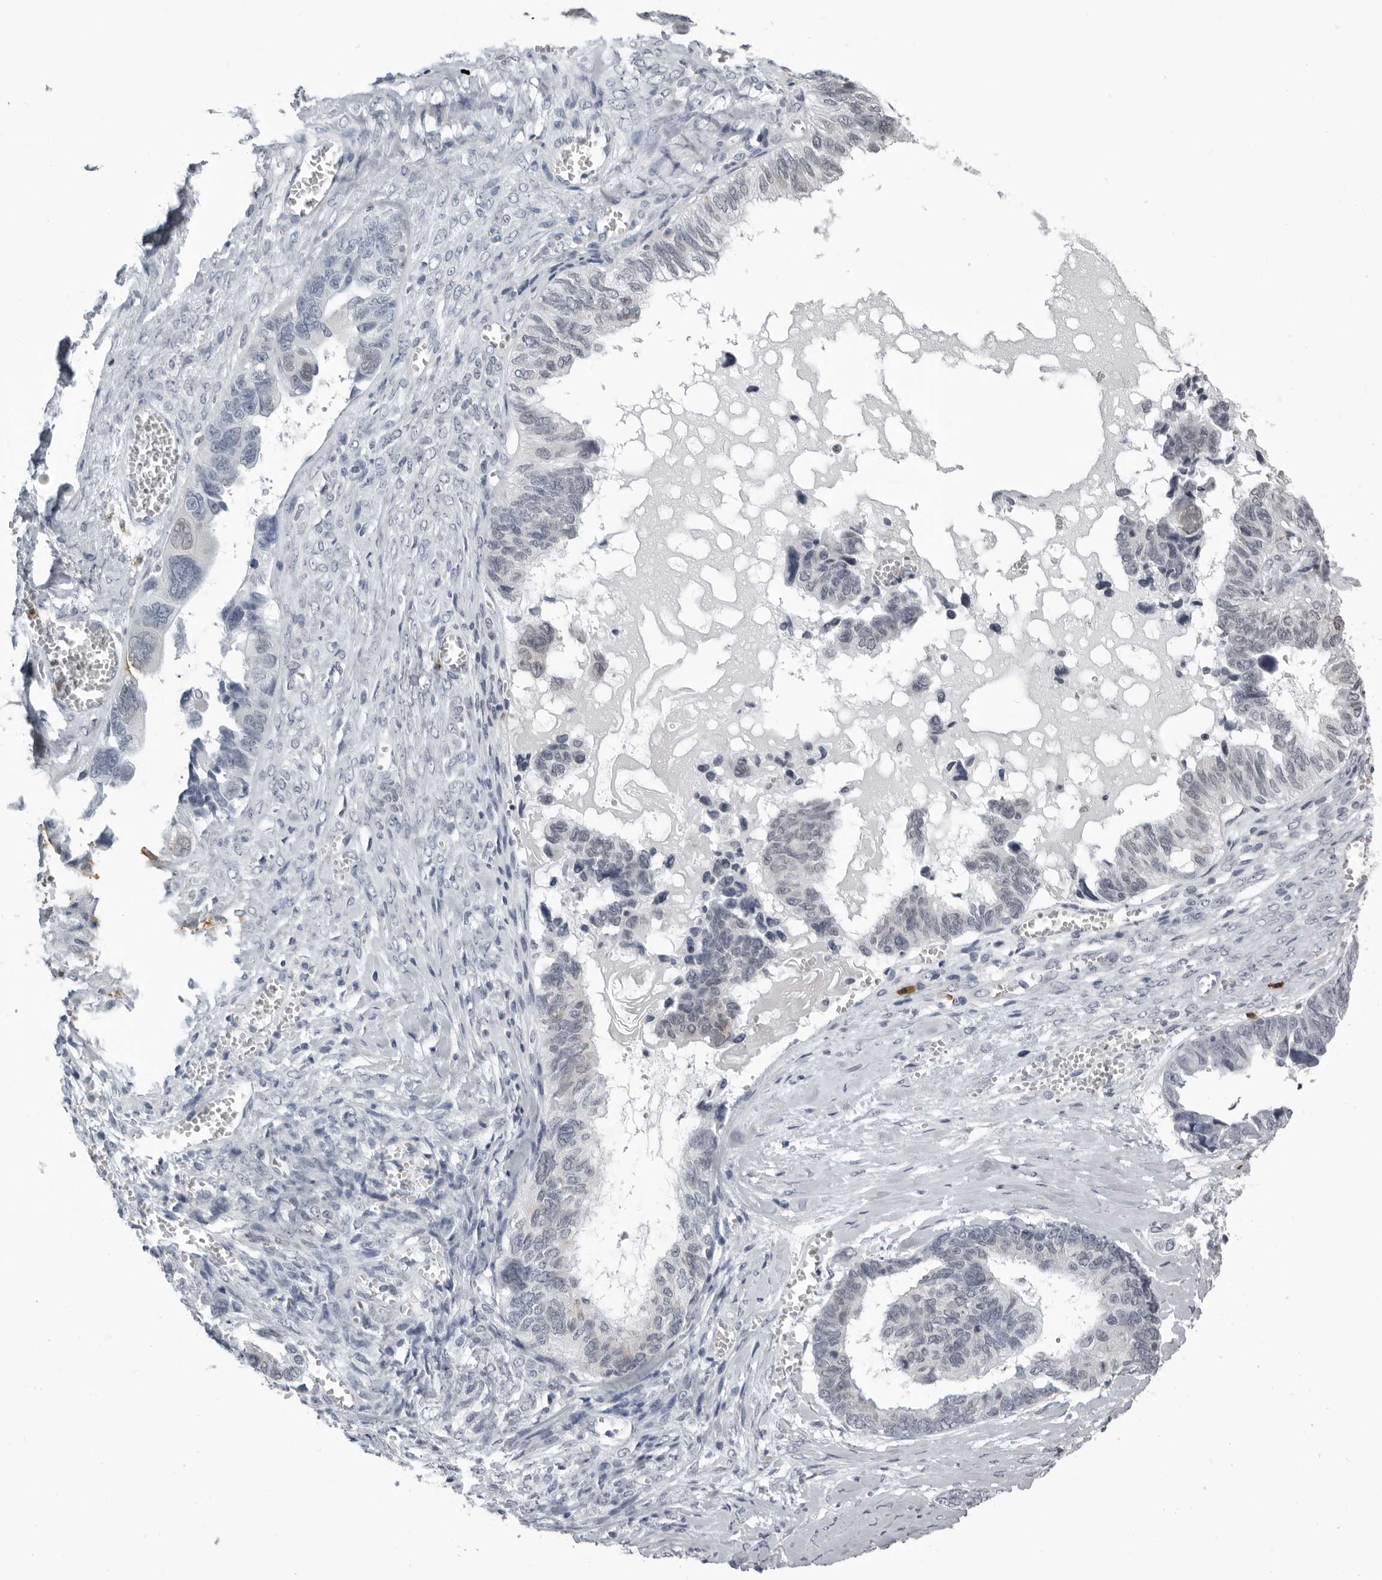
{"staining": {"intensity": "negative", "quantity": "none", "location": "none"}, "tissue": "ovarian cancer", "cell_type": "Tumor cells", "image_type": "cancer", "snomed": [{"axis": "morphology", "description": "Cystadenocarcinoma, serous, NOS"}, {"axis": "topography", "description": "Ovary"}], "caption": "IHC histopathology image of human ovarian cancer (serous cystadenocarcinoma) stained for a protein (brown), which demonstrates no positivity in tumor cells. The staining is performed using DAB brown chromogen with nuclei counter-stained in using hematoxylin.", "gene": "RTCA", "patient": {"sex": "female", "age": 79}}